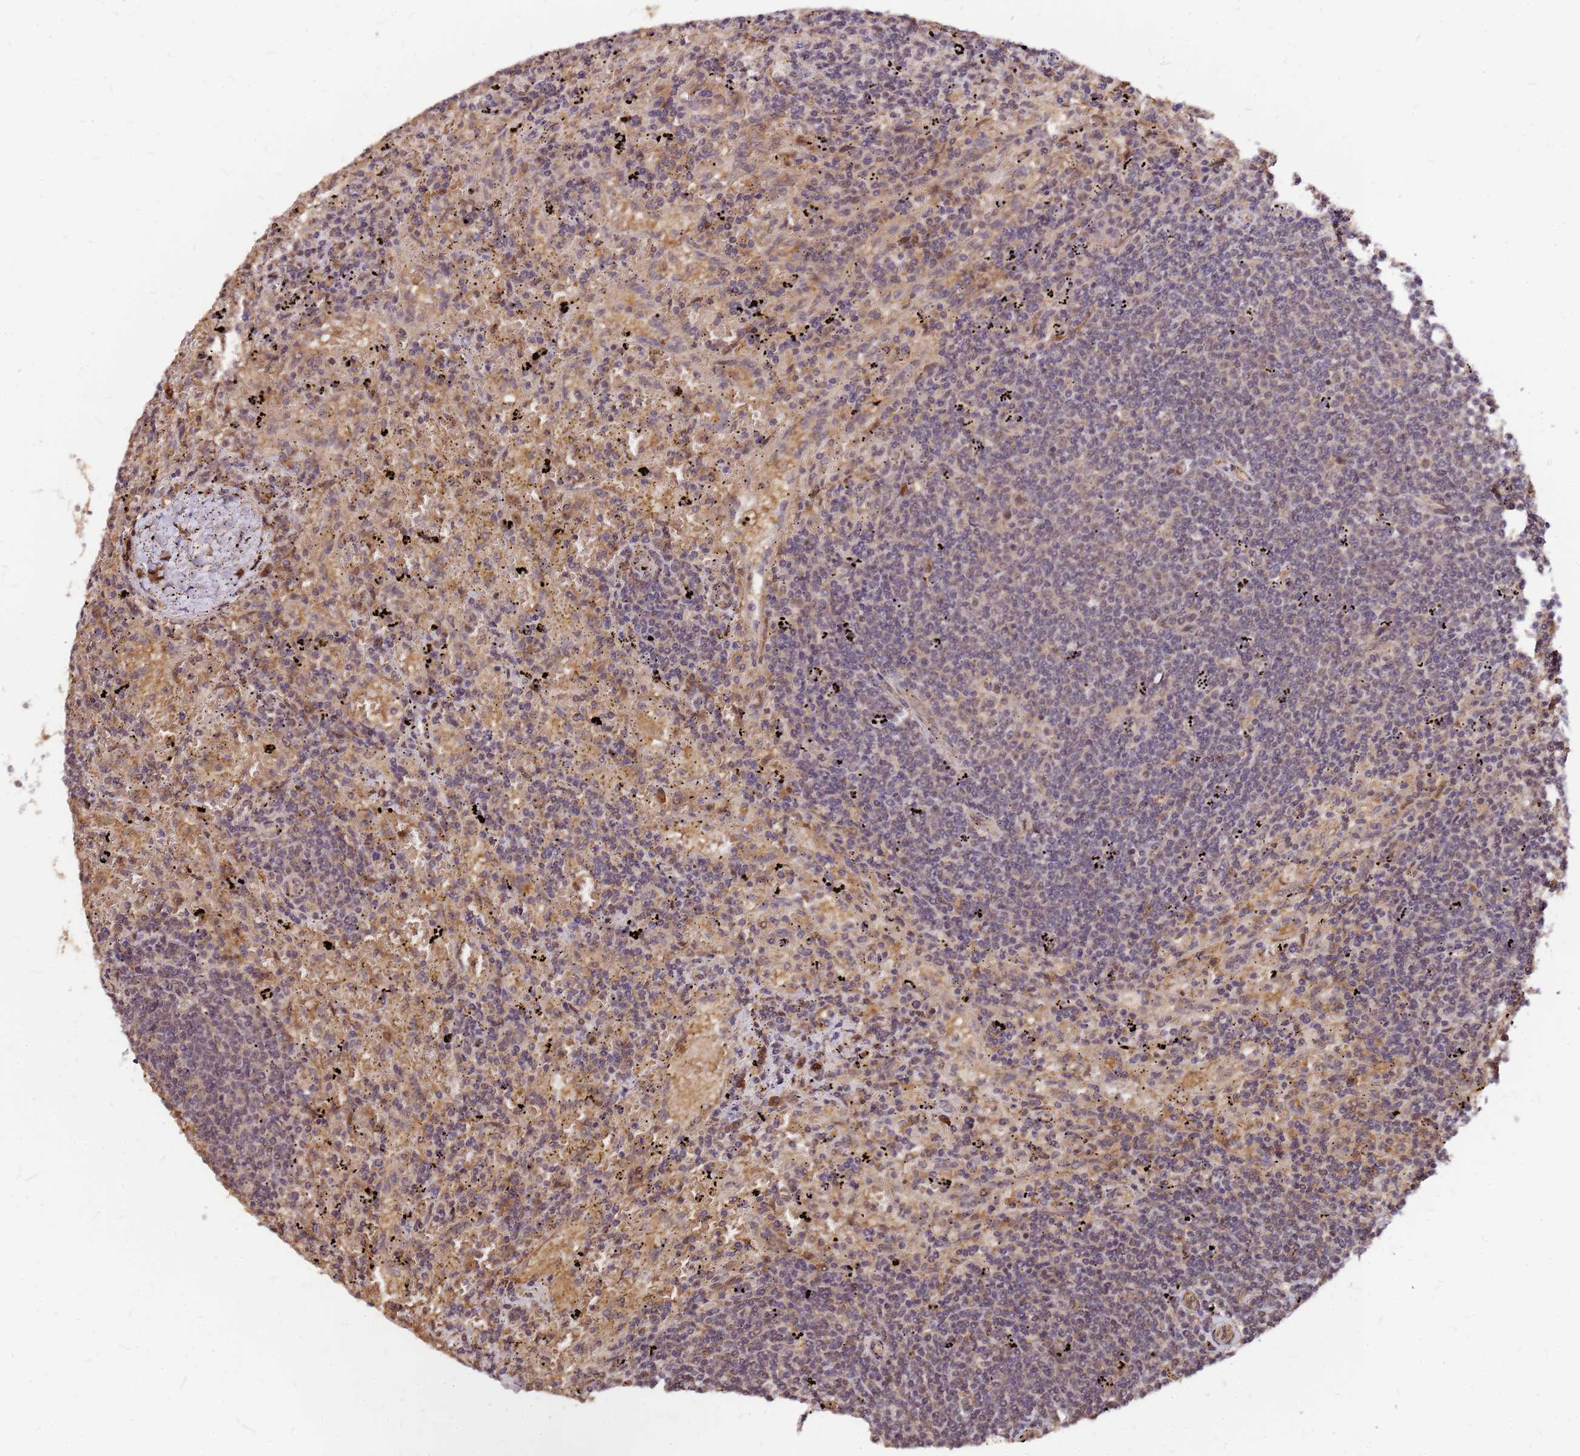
{"staining": {"intensity": "negative", "quantity": "none", "location": "none"}, "tissue": "lymphoma", "cell_type": "Tumor cells", "image_type": "cancer", "snomed": [{"axis": "morphology", "description": "Malignant lymphoma, non-Hodgkin's type, Low grade"}, {"axis": "topography", "description": "Spleen"}], "caption": "This is an immunohistochemistry (IHC) image of lymphoma. There is no positivity in tumor cells.", "gene": "GPATCH8", "patient": {"sex": "male", "age": 76}}